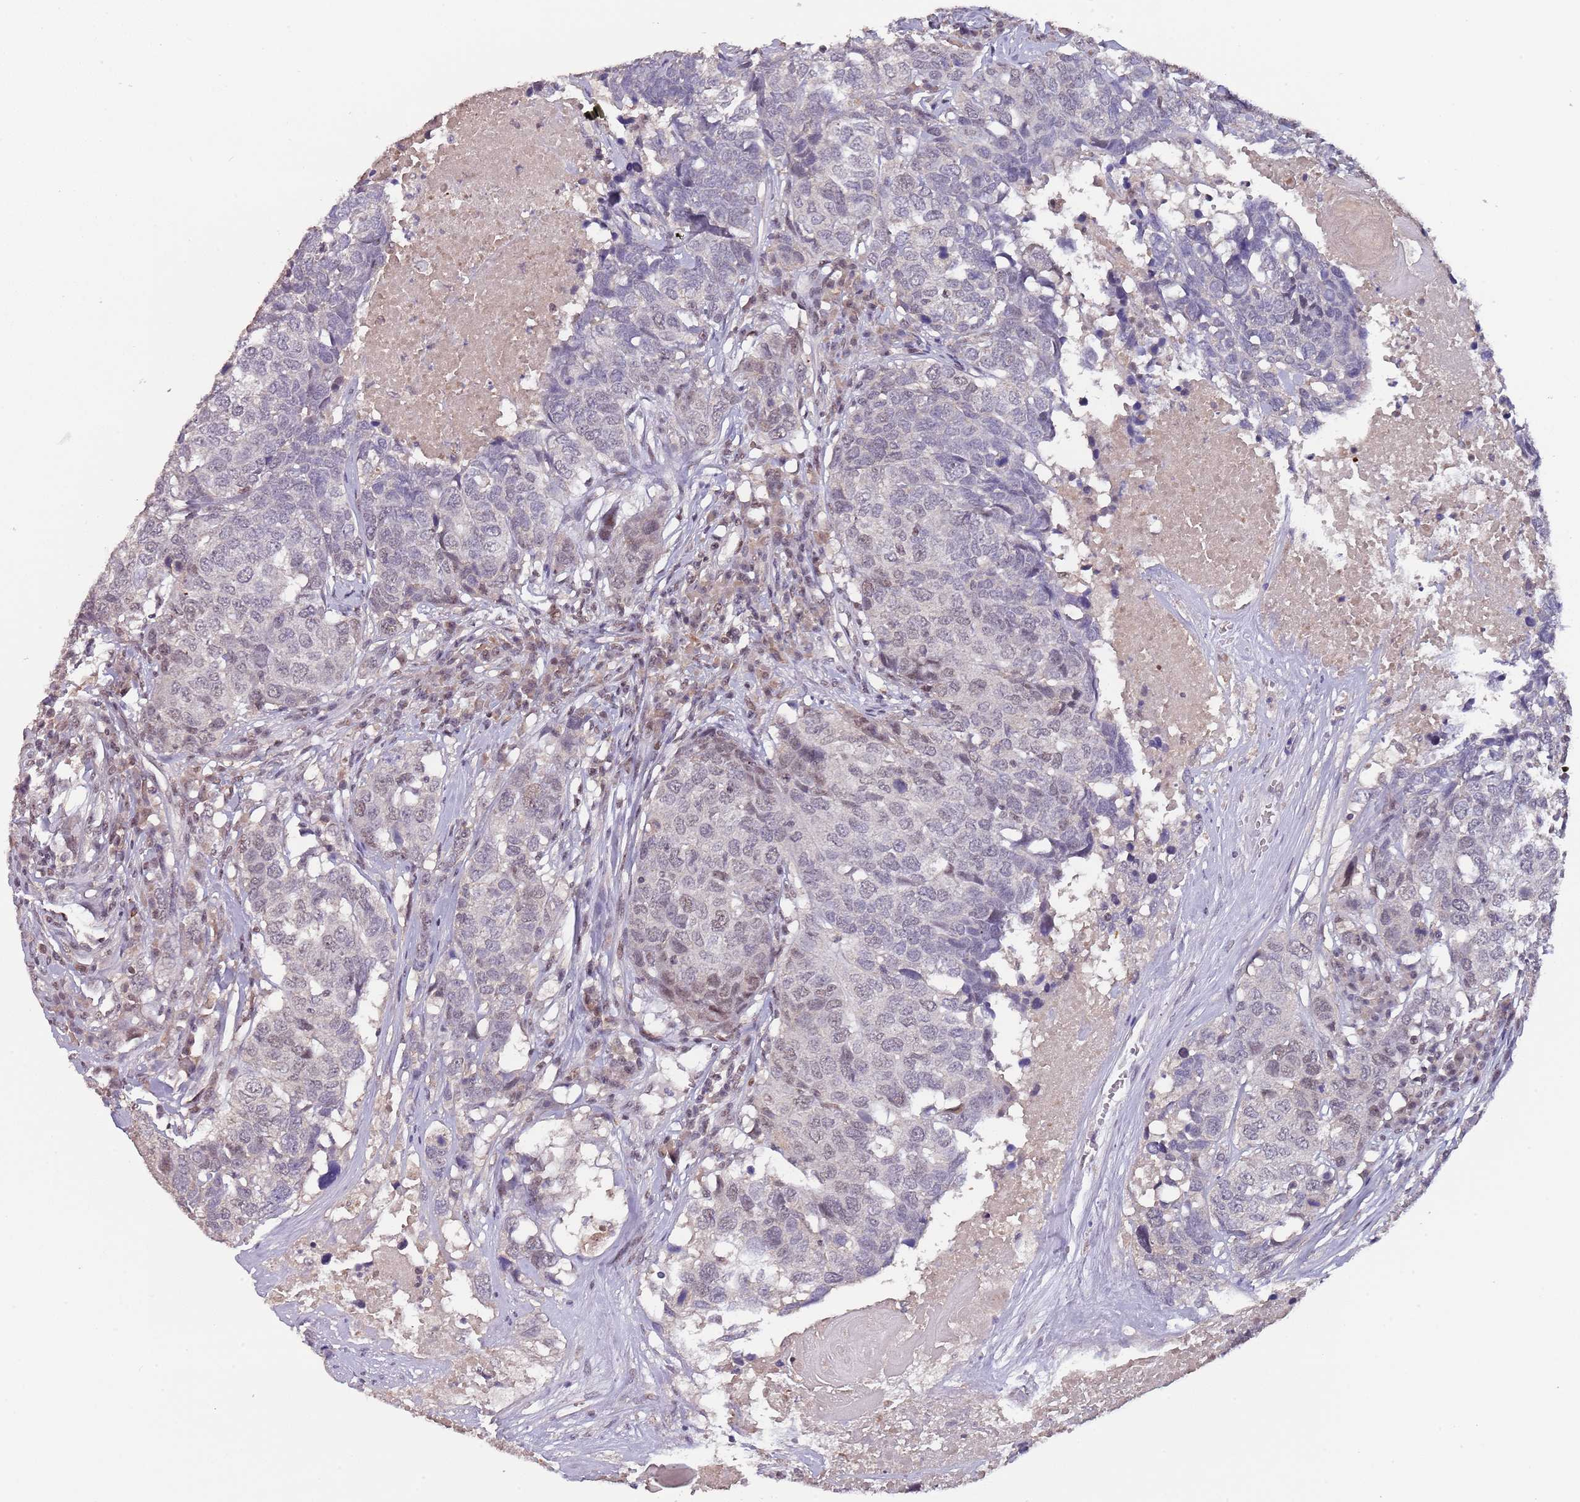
{"staining": {"intensity": "weak", "quantity": "<25%", "location": "nuclear"}, "tissue": "head and neck cancer", "cell_type": "Tumor cells", "image_type": "cancer", "snomed": [{"axis": "morphology", "description": "Squamous cell carcinoma, NOS"}, {"axis": "topography", "description": "Head-Neck"}], "caption": "Head and neck cancer (squamous cell carcinoma) stained for a protein using IHC shows no staining tumor cells.", "gene": "CIZ1", "patient": {"sex": "male", "age": 66}}